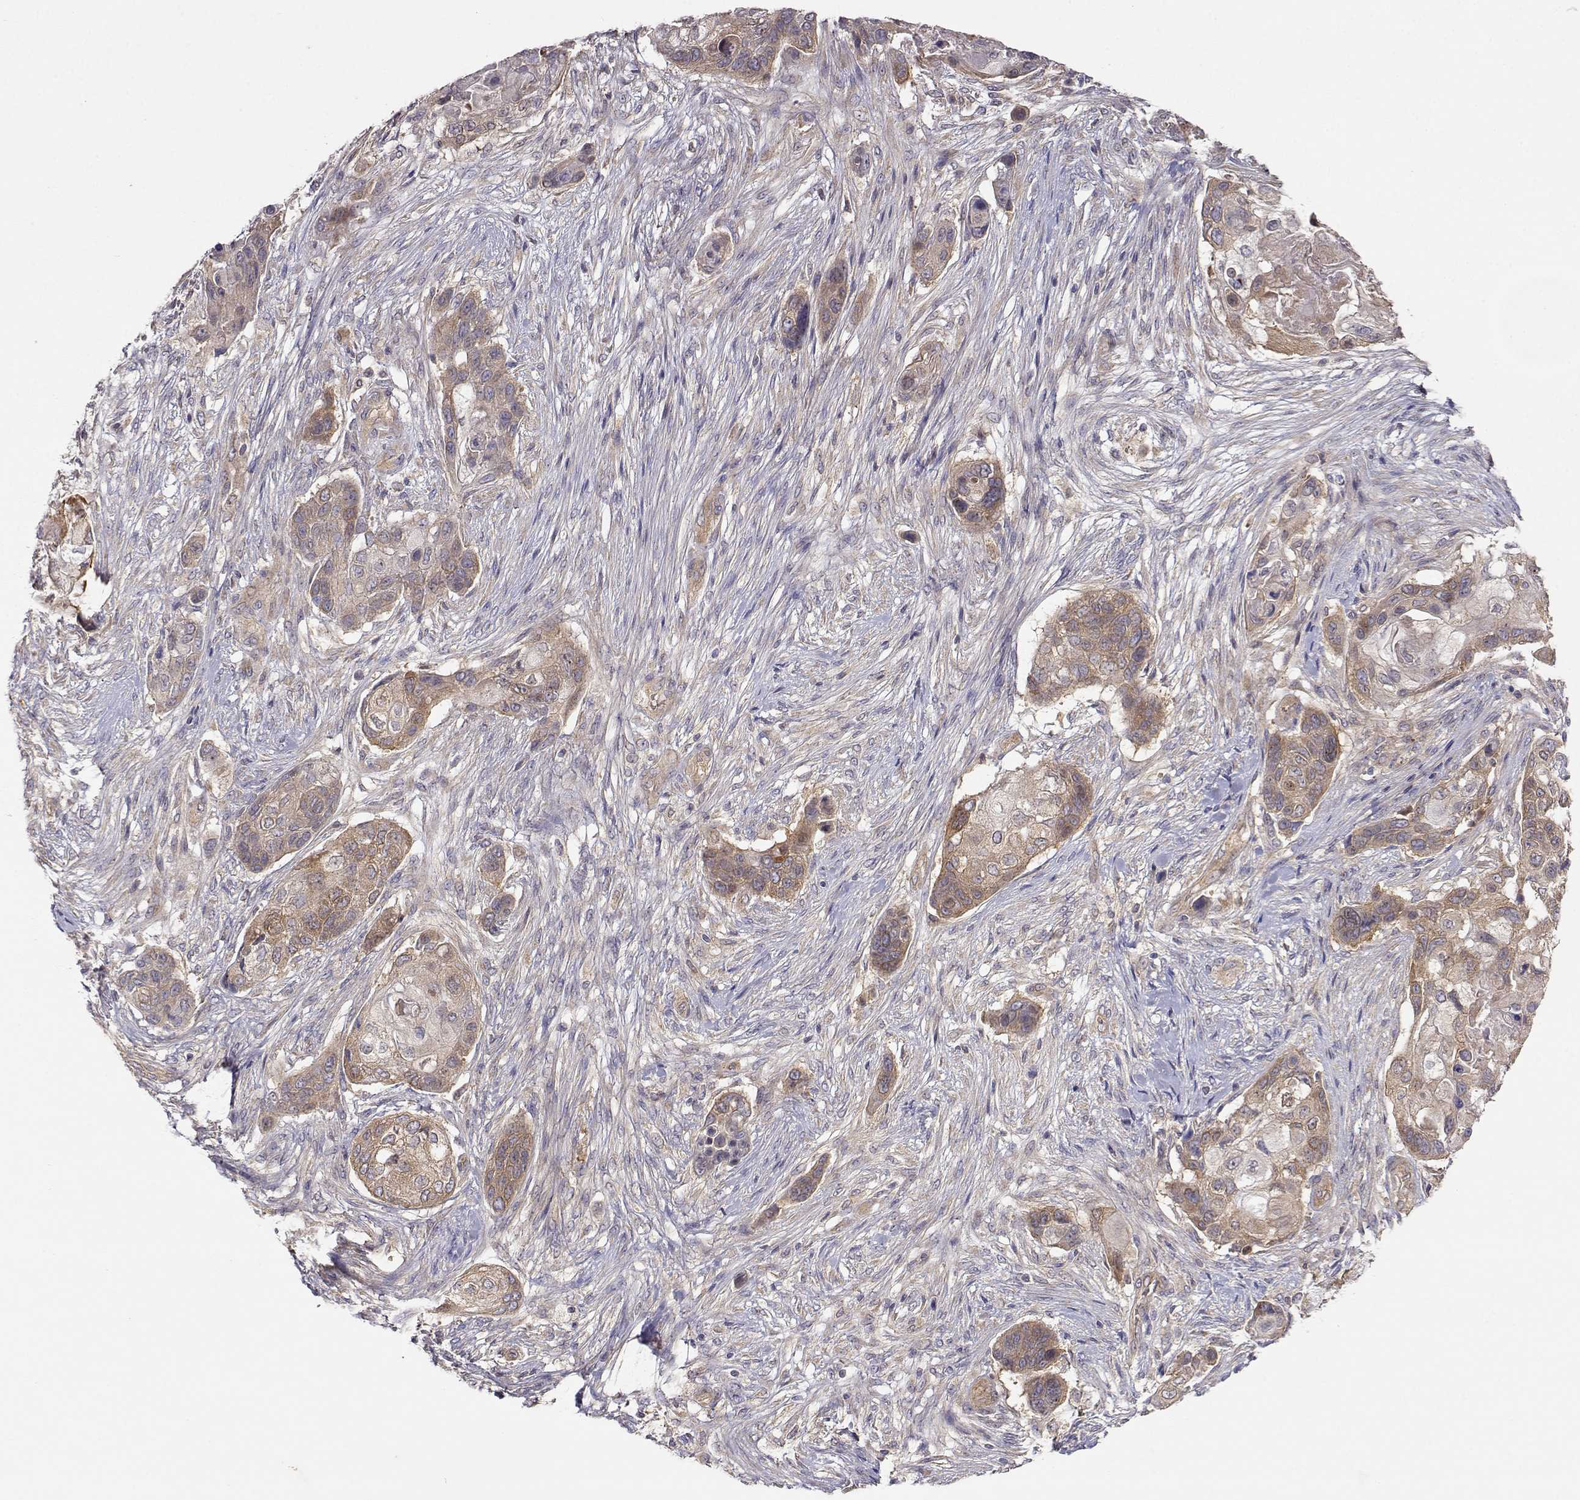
{"staining": {"intensity": "weak", "quantity": ">75%", "location": "cytoplasmic/membranous"}, "tissue": "lung cancer", "cell_type": "Tumor cells", "image_type": "cancer", "snomed": [{"axis": "morphology", "description": "Squamous cell carcinoma, NOS"}, {"axis": "topography", "description": "Lung"}], "caption": "Tumor cells demonstrate low levels of weak cytoplasmic/membranous expression in about >75% of cells in lung squamous cell carcinoma.", "gene": "PAIP1", "patient": {"sex": "male", "age": 69}}